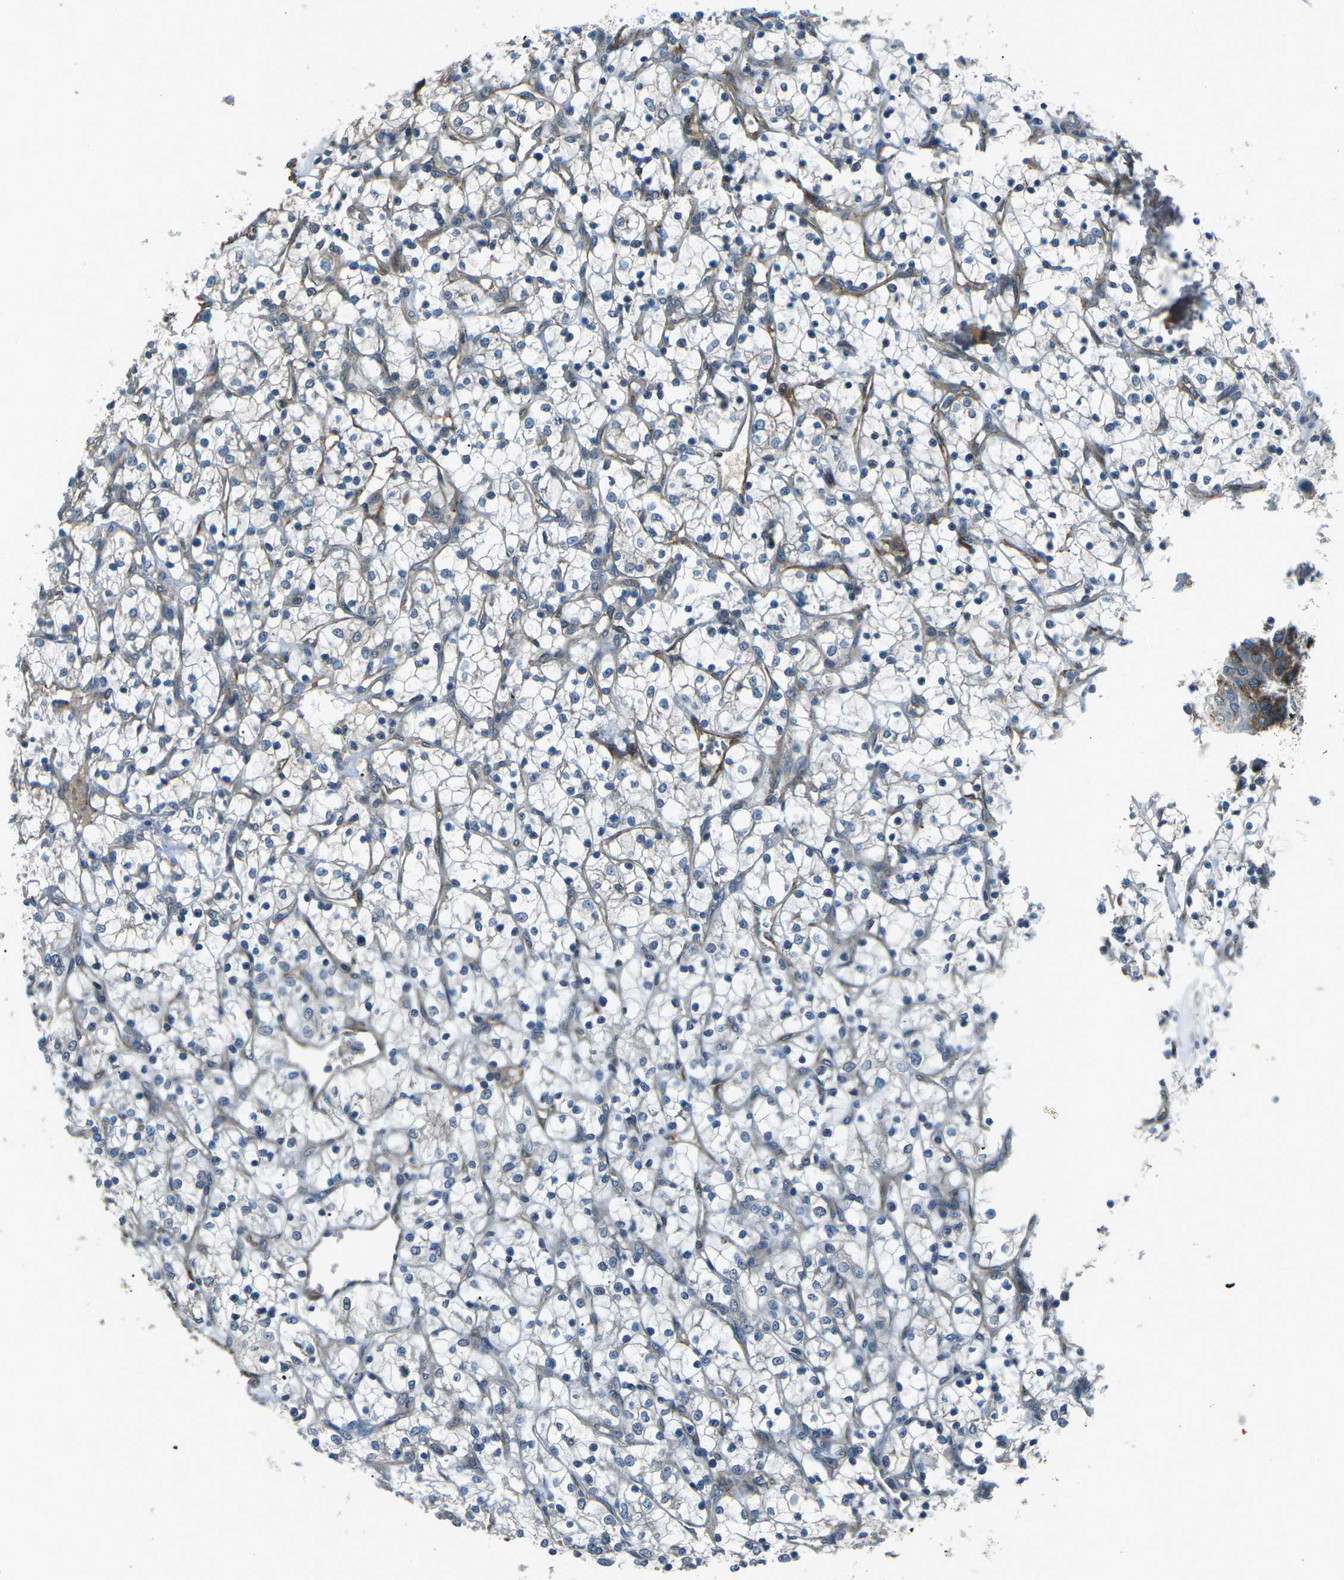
{"staining": {"intensity": "weak", "quantity": "<25%", "location": "cytoplasmic/membranous"}, "tissue": "renal cancer", "cell_type": "Tumor cells", "image_type": "cancer", "snomed": [{"axis": "morphology", "description": "Adenocarcinoma, NOS"}, {"axis": "topography", "description": "Kidney"}], "caption": "A high-resolution micrograph shows immunohistochemistry staining of renal cancer, which demonstrates no significant positivity in tumor cells.", "gene": "AFAP1", "patient": {"sex": "female", "age": 69}}